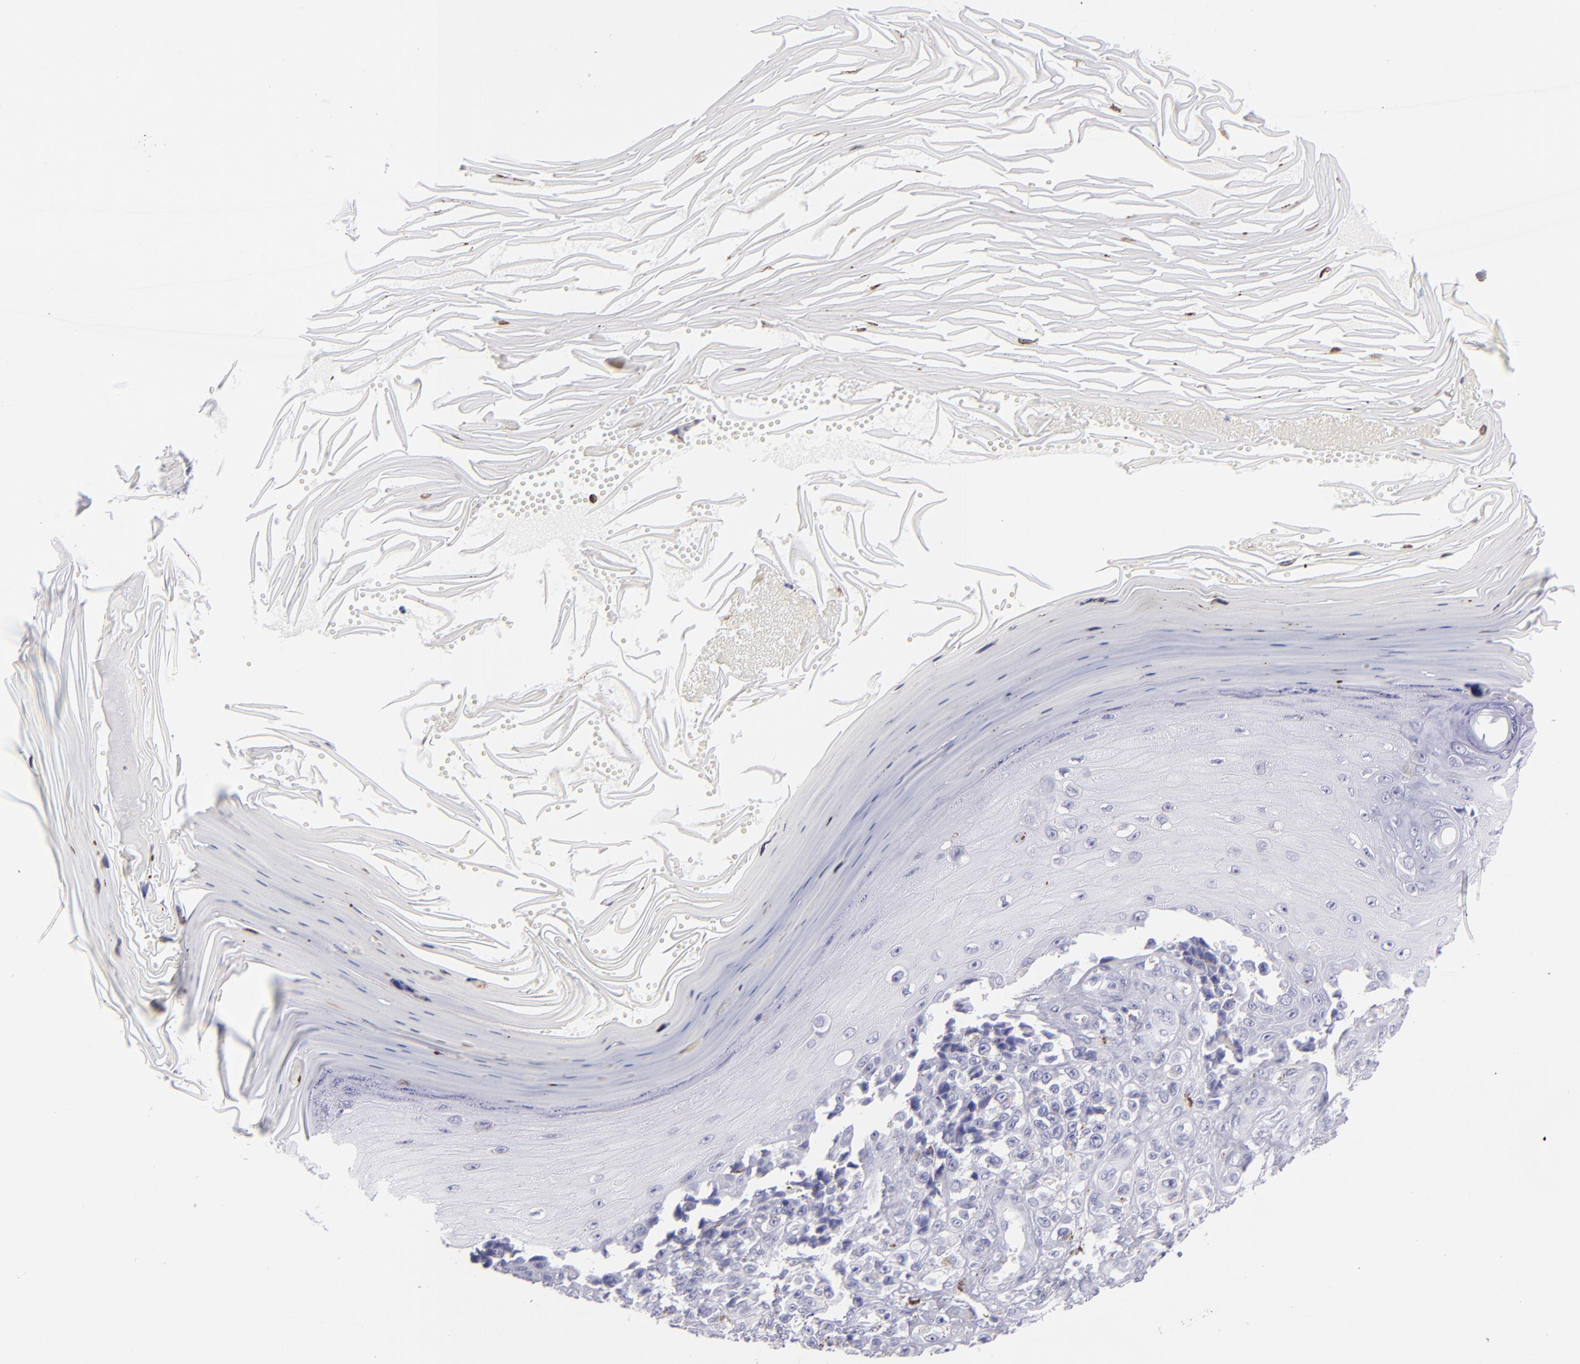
{"staining": {"intensity": "negative", "quantity": "none", "location": "none"}, "tissue": "melanoma", "cell_type": "Tumor cells", "image_type": "cancer", "snomed": [{"axis": "morphology", "description": "Malignant melanoma, NOS"}, {"axis": "topography", "description": "Skin"}], "caption": "Tumor cells show no significant positivity in malignant melanoma.", "gene": "PRF1", "patient": {"sex": "female", "age": 82}}